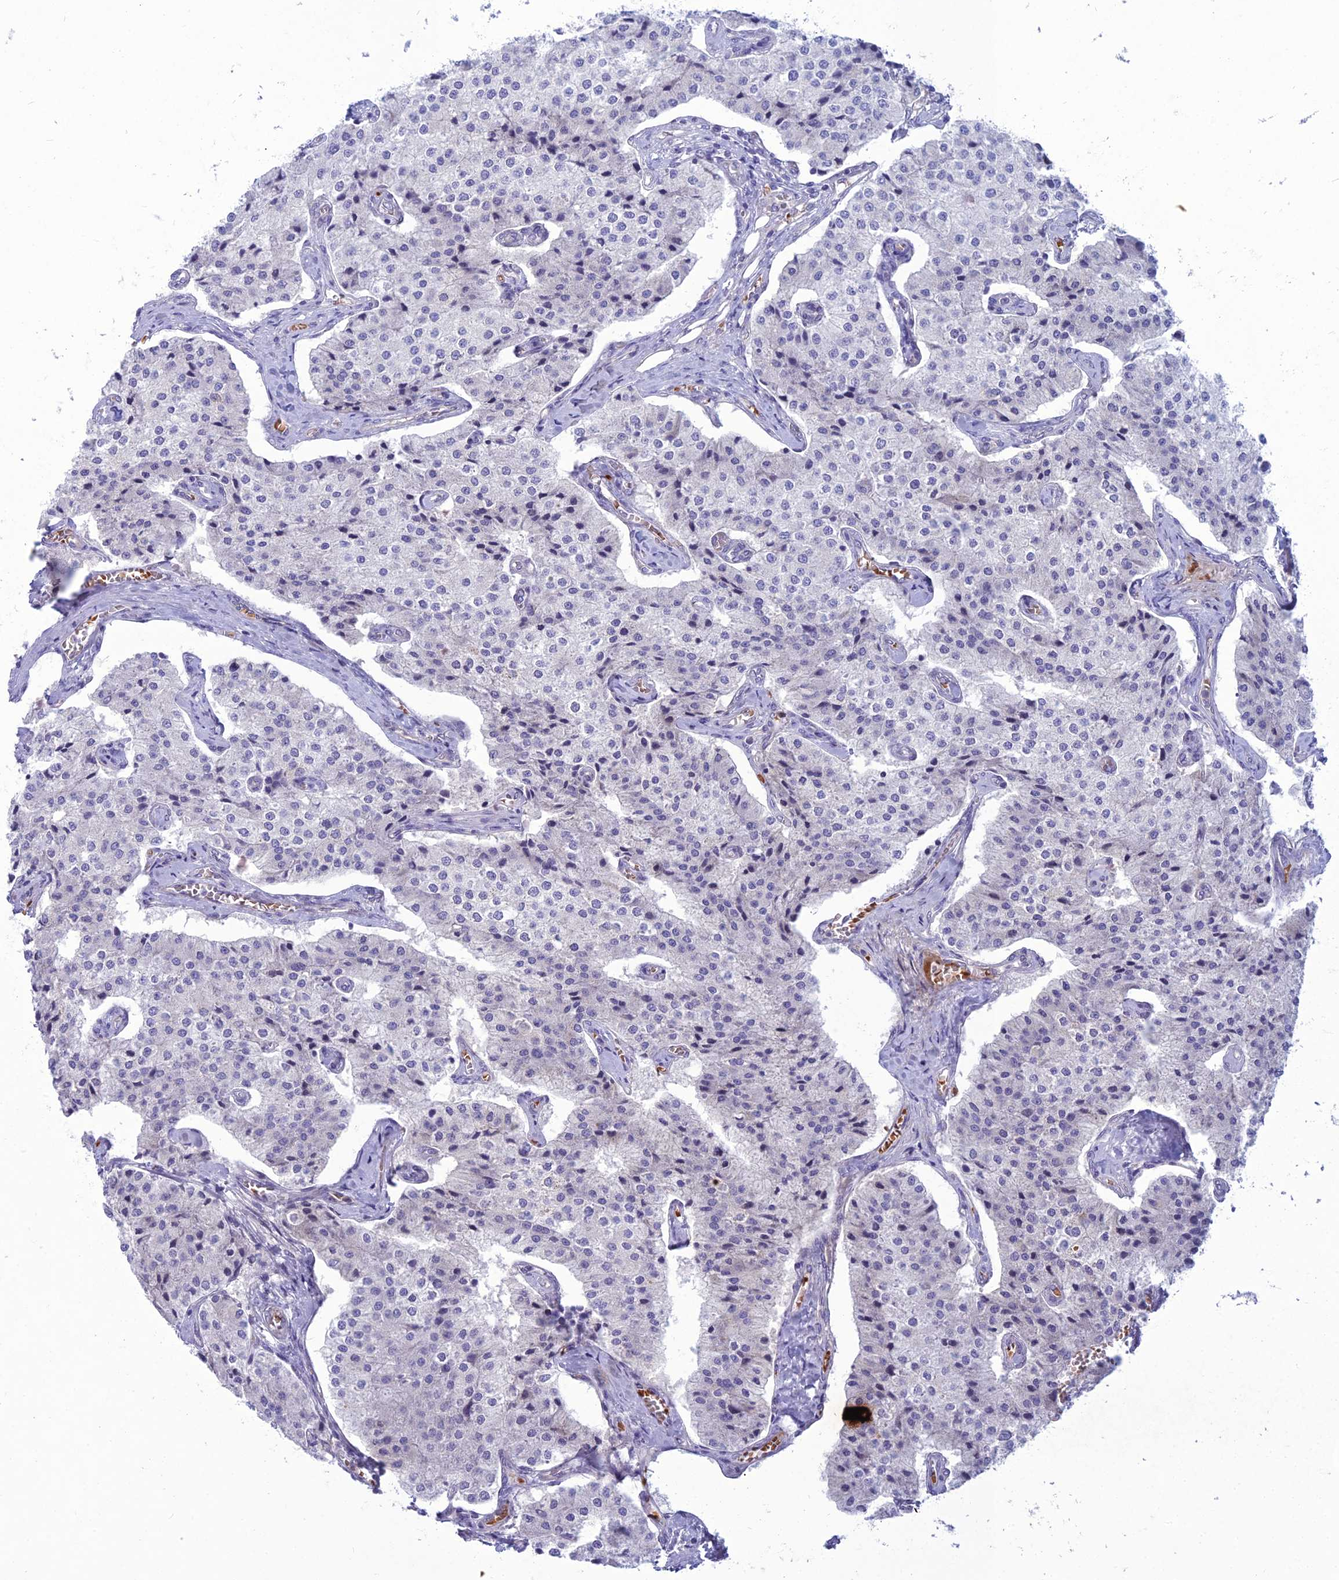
{"staining": {"intensity": "negative", "quantity": "none", "location": "none"}, "tissue": "carcinoid", "cell_type": "Tumor cells", "image_type": "cancer", "snomed": [{"axis": "morphology", "description": "Carcinoid, malignant, NOS"}, {"axis": "topography", "description": "Colon"}], "caption": "A high-resolution image shows immunohistochemistry staining of carcinoid (malignant), which displays no significant expression in tumor cells.", "gene": "WDR46", "patient": {"sex": "female", "age": 52}}